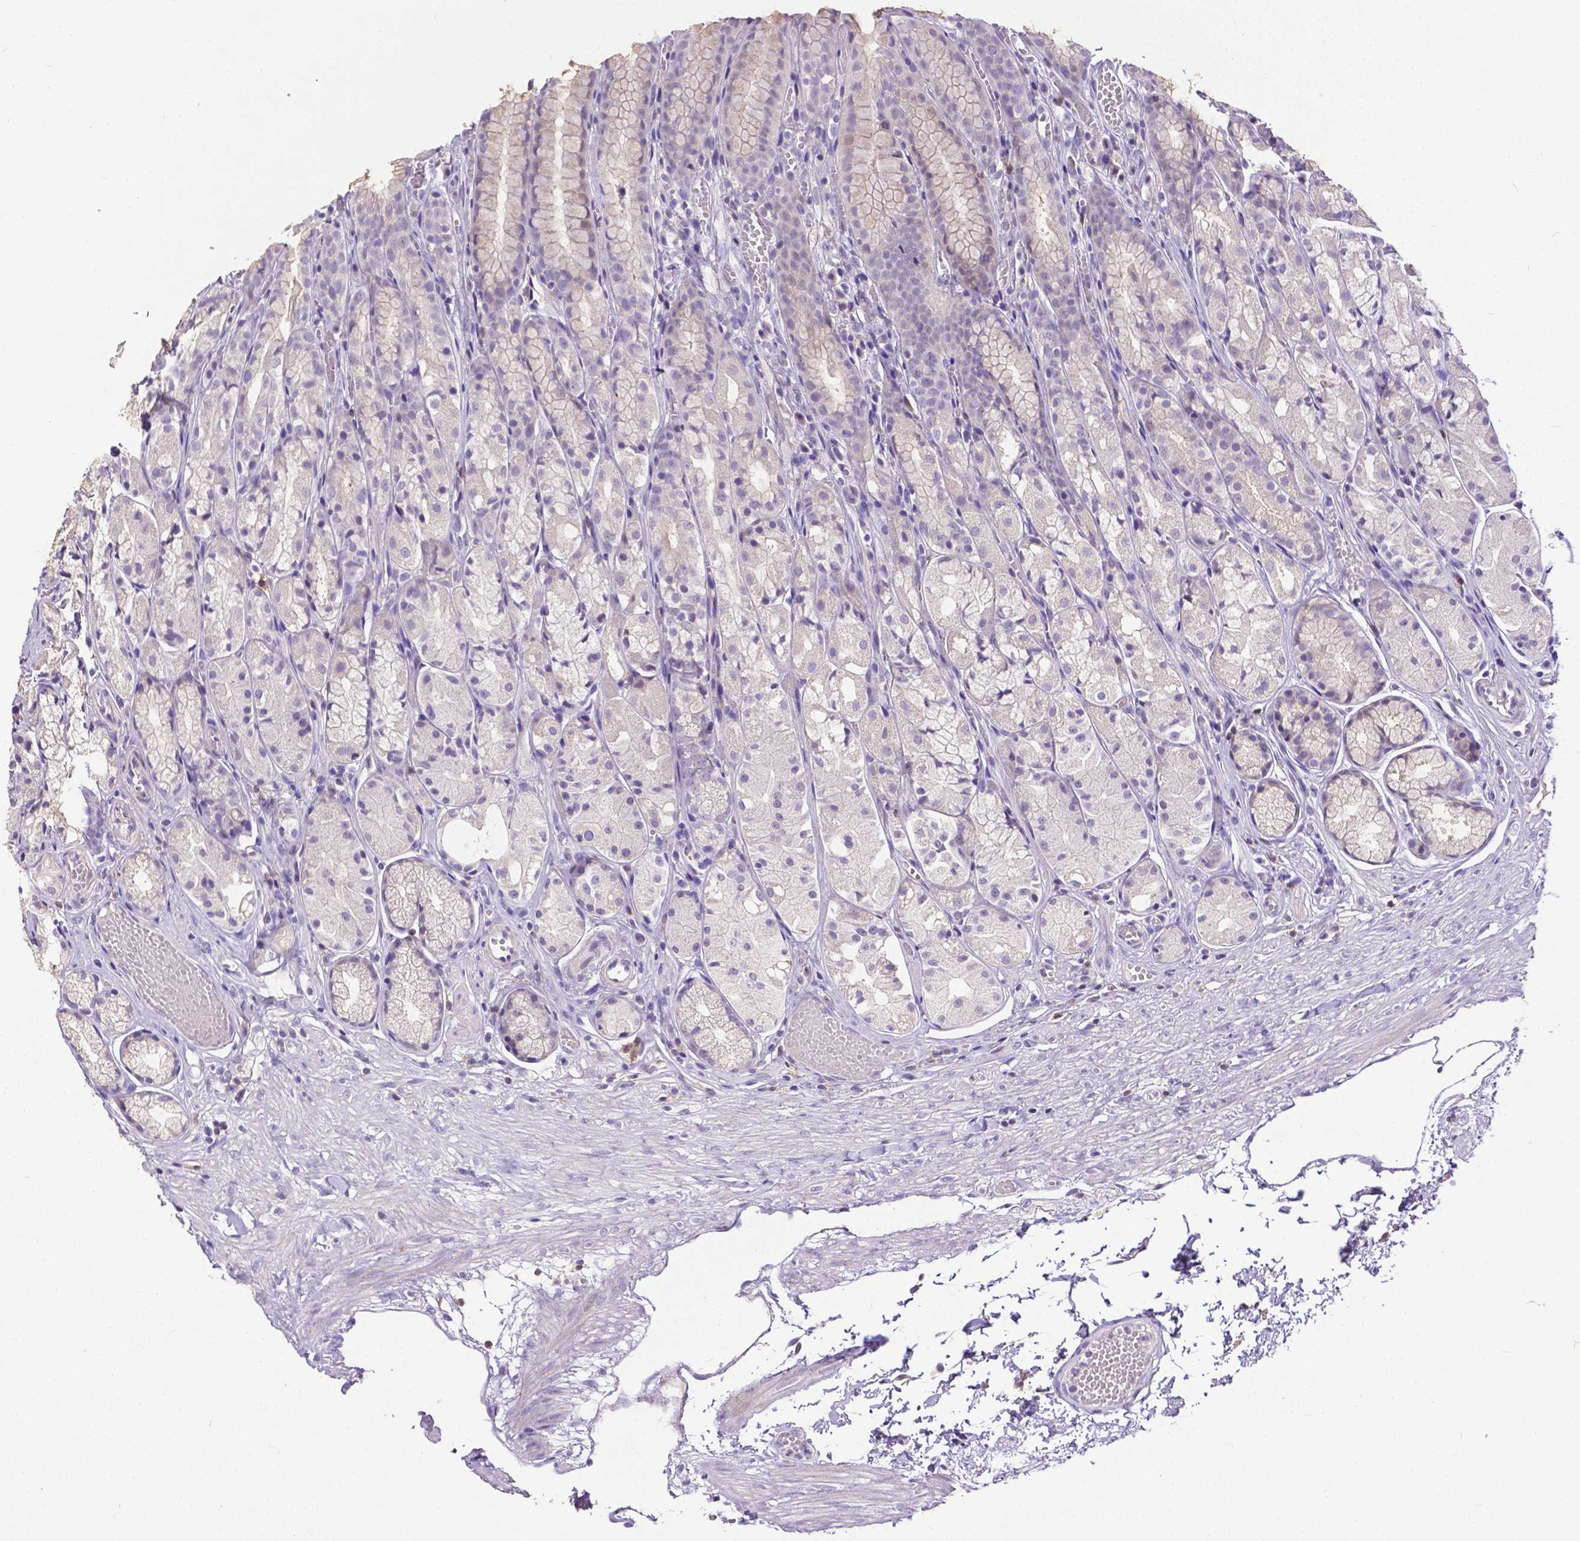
{"staining": {"intensity": "negative", "quantity": "none", "location": "none"}, "tissue": "stomach", "cell_type": "Glandular cells", "image_type": "normal", "snomed": [{"axis": "morphology", "description": "Normal tissue, NOS"}, {"axis": "topography", "description": "Stomach"}], "caption": "Micrograph shows no significant protein positivity in glandular cells of normal stomach. The staining is performed using DAB (3,3'-diaminobenzidine) brown chromogen with nuclei counter-stained in using hematoxylin.", "gene": "CD4", "patient": {"sex": "male", "age": 70}}